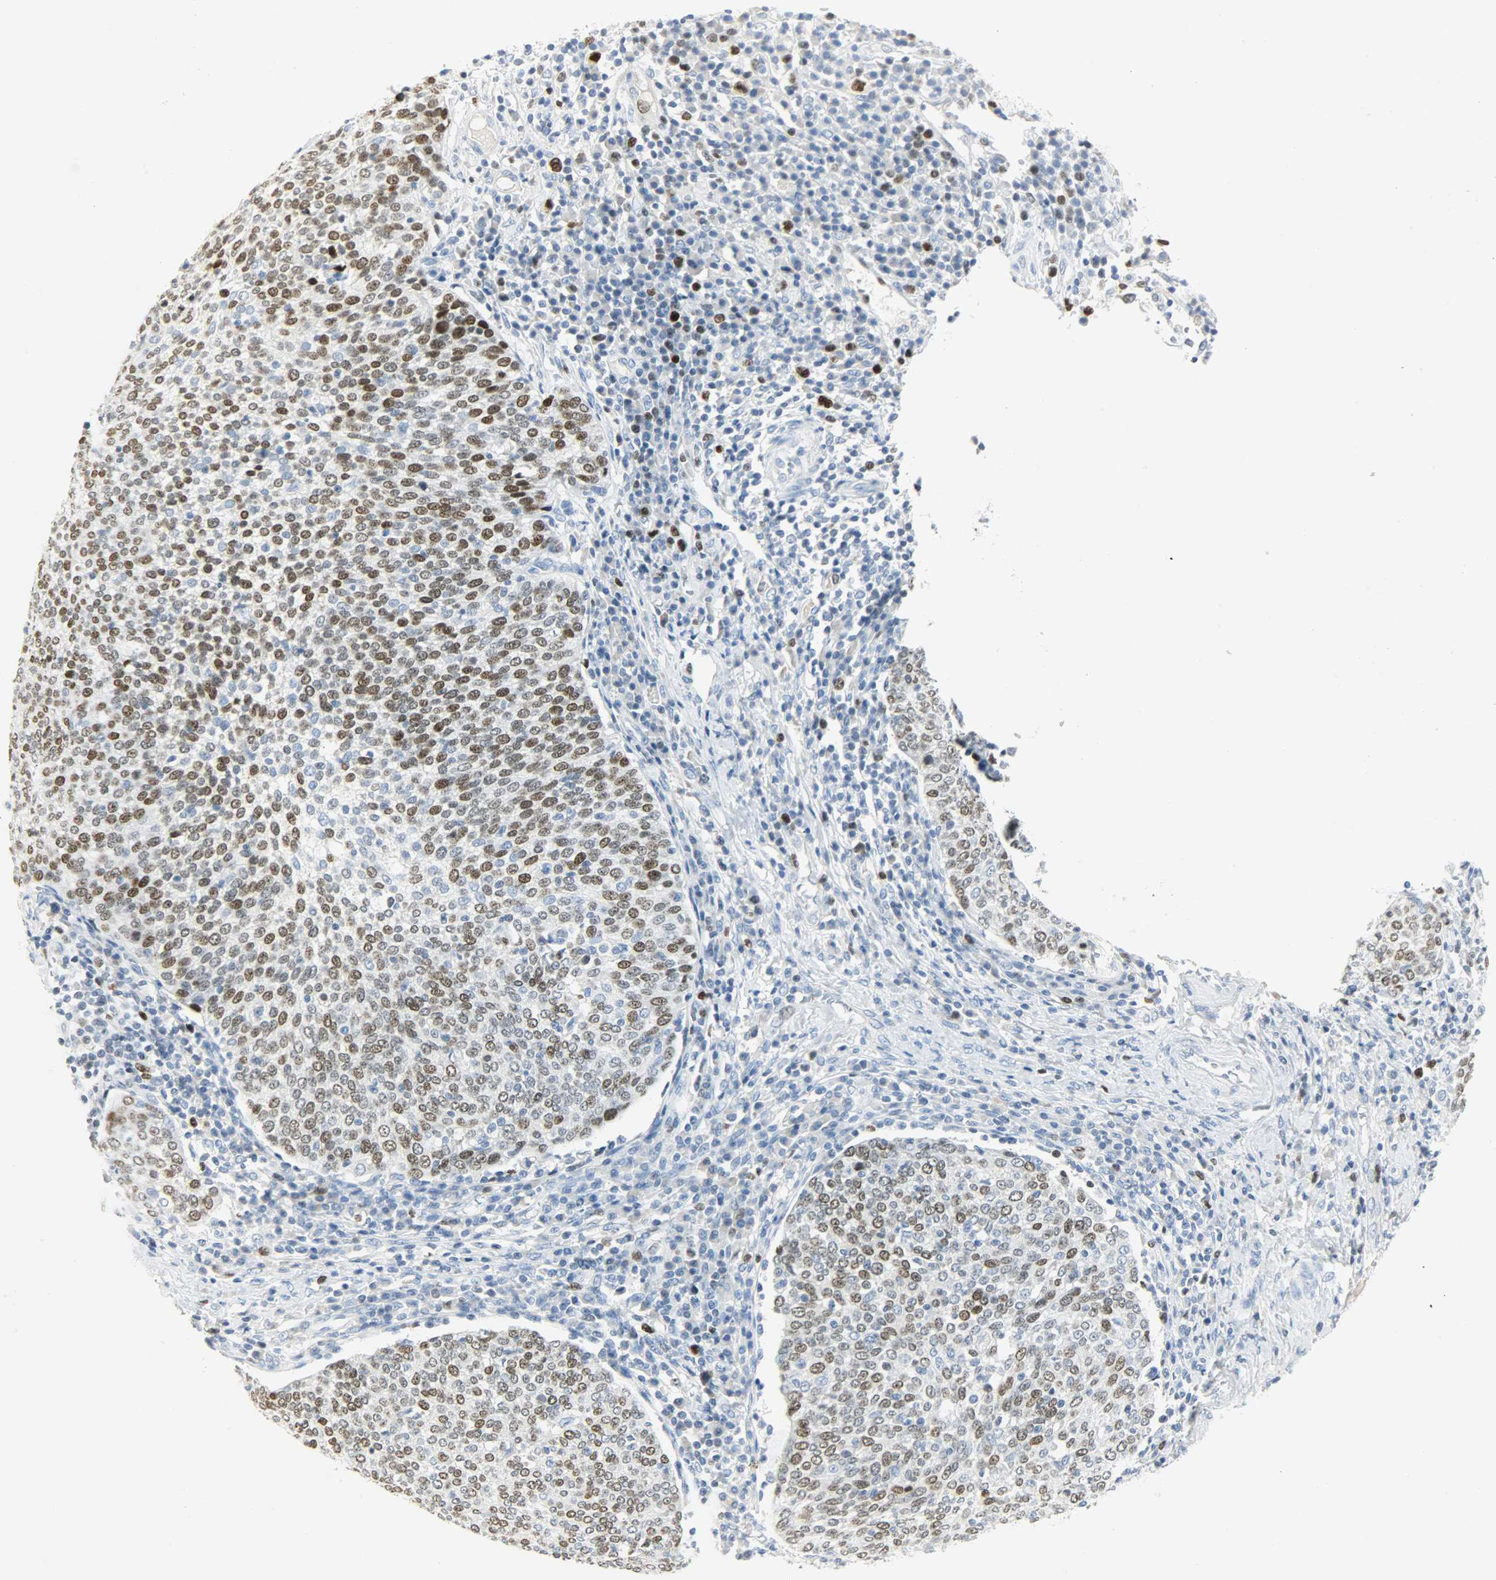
{"staining": {"intensity": "moderate", "quantity": ">75%", "location": "nuclear"}, "tissue": "cervical cancer", "cell_type": "Tumor cells", "image_type": "cancer", "snomed": [{"axis": "morphology", "description": "Squamous cell carcinoma, NOS"}, {"axis": "topography", "description": "Cervix"}], "caption": "An immunohistochemistry histopathology image of tumor tissue is shown. Protein staining in brown highlights moderate nuclear positivity in squamous cell carcinoma (cervical) within tumor cells.", "gene": "HELLS", "patient": {"sex": "female", "age": 40}}